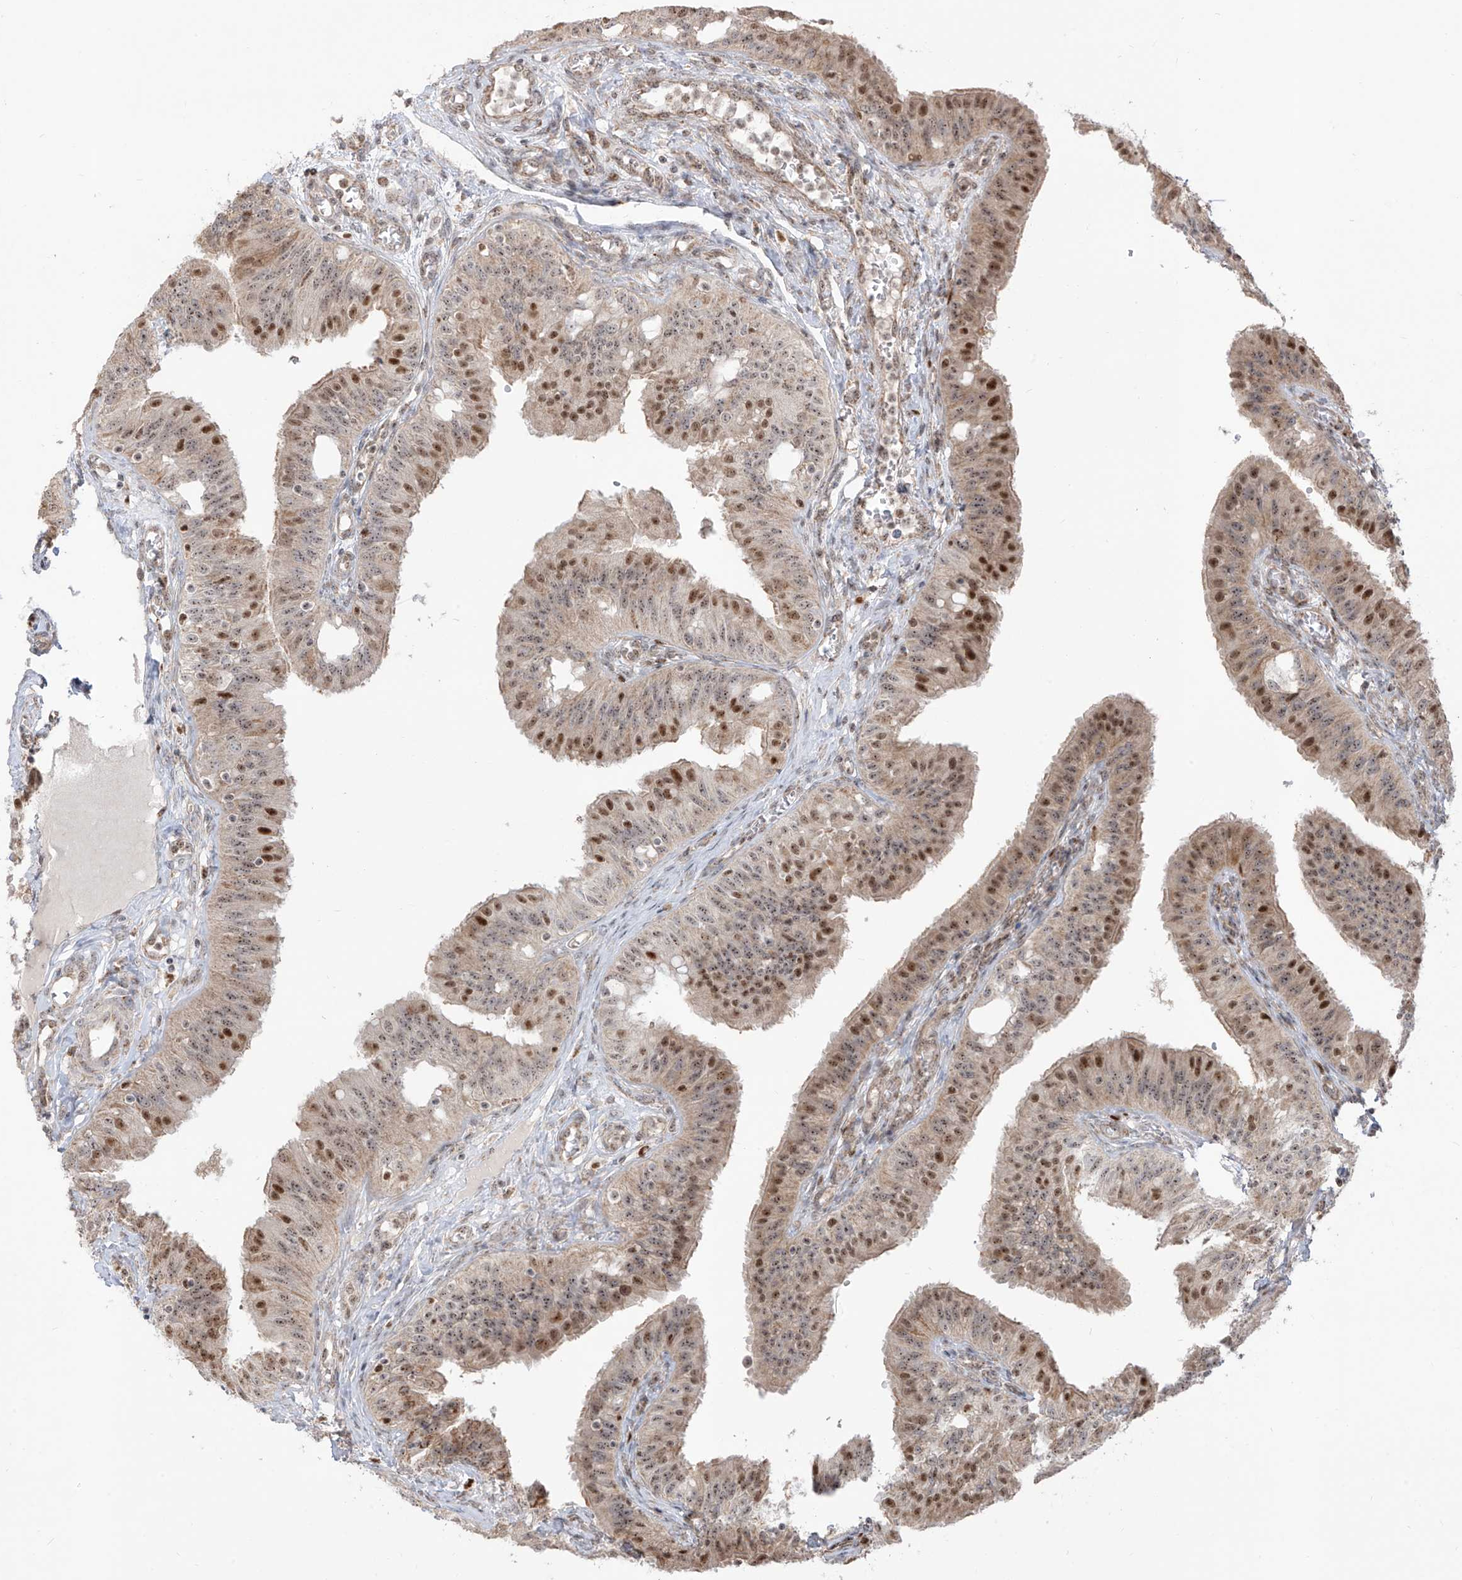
{"staining": {"intensity": "moderate", "quantity": ">75%", "location": "cytoplasmic/membranous,nuclear"}, "tissue": "fallopian tube", "cell_type": "Glandular cells", "image_type": "normal", "snomed": [{"axis": "morphology", "description": "Normal tissue, NOS"}, {"axis": "topography", "description": "Fallopian tube"}, {"axis": "topography", "description": "Ovary"}], "caption": "The immunohistochemical stain highlights moderate cytoplasmic/membranous,nuclear expression in glandular cells of normal fallopian tube.", "gene": "ZBTB8A", "patient": {"sex": "female", "age": 42}}